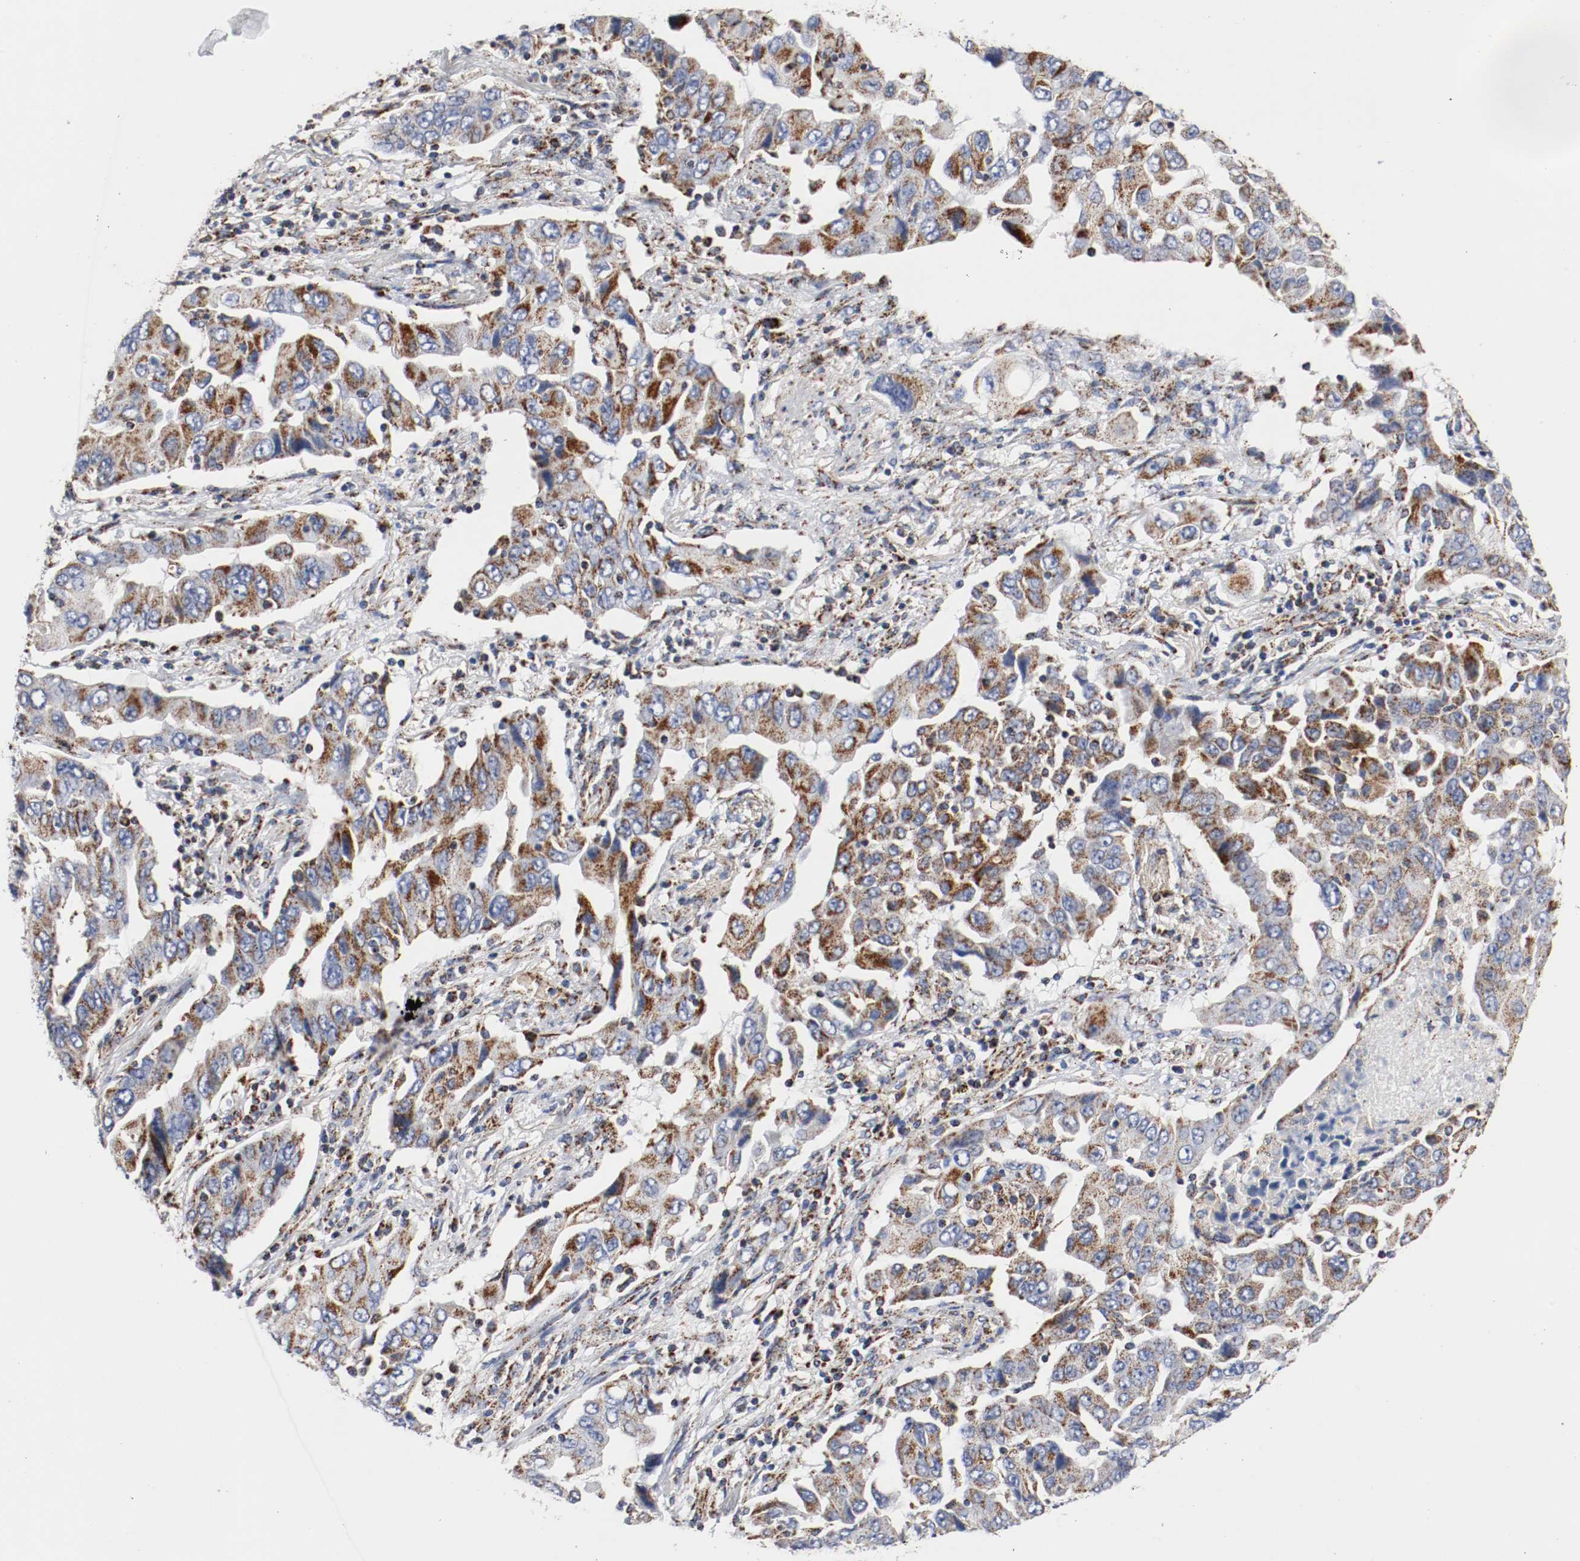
{"staining": {"intensity": "moderate", "quantity": "25%-75%", "location": "cytoplasmic/membranous"}, "tissue": "lung cancer", "cell_type": "Tumor cells", "image_type": "cancer", "snomed": [{"axis": "morphology", "description": "Adenocarcinoma, NOS"}, {"axis": "topography", "description": "Lung"}], "caption": "High-power microscopy captured an IHC micrograph of lung adenocarcinoma, revealing moderate cytoplasmic/membranous staining in about 25%-75% of tumor cells.", "gene": "TUBD1", "patient": {"sex": "female", "age": 65}}